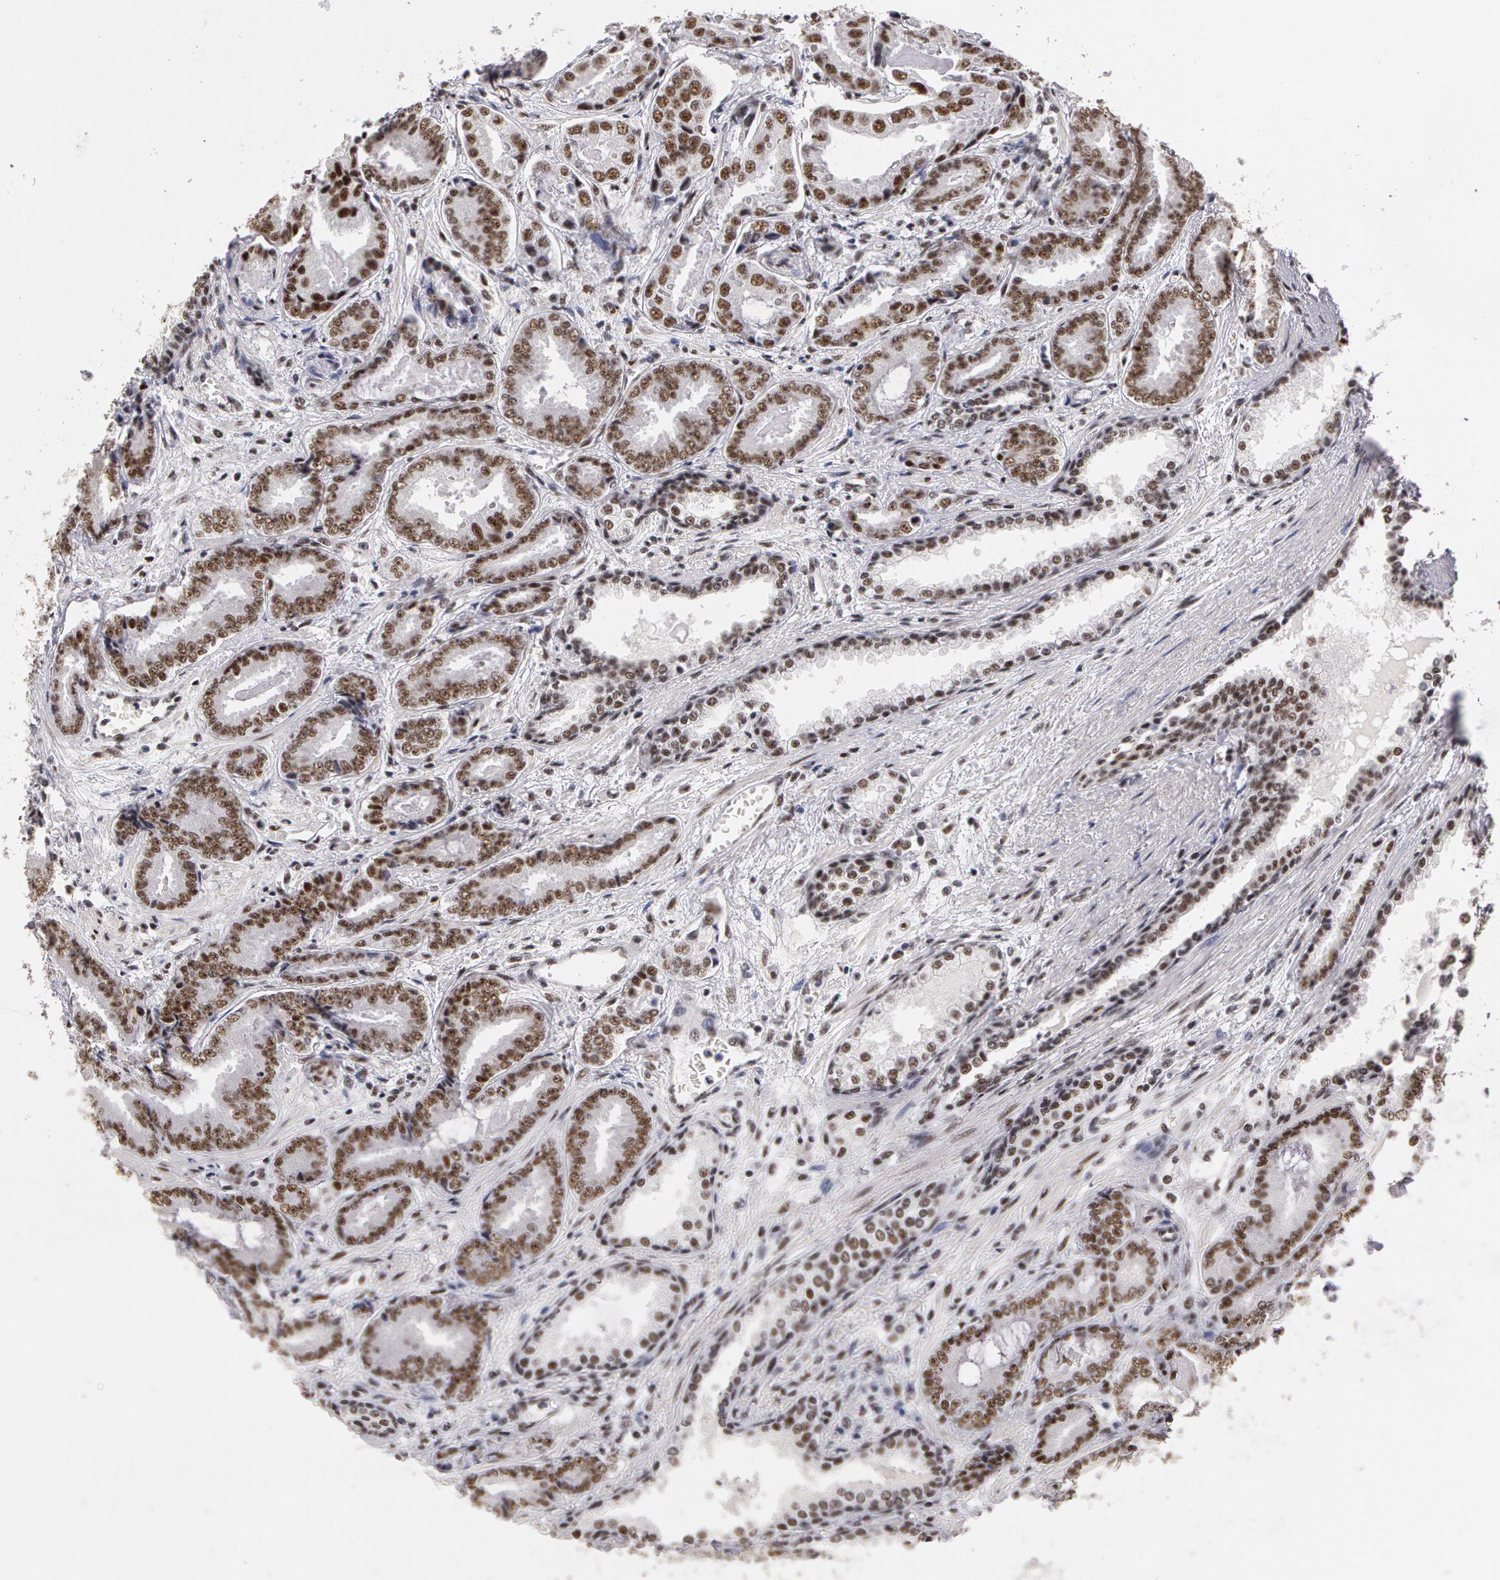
{"staining": {"intensity": "moderate", "quantity": ">75%", "location": "nuclear"}, "tissue": "prostate cancer", "cell_type": "Tumor cells", "image_type": "cancer", "snomed": [{"axis": "morphology", "description": "Adenocarcinoma, Low grade"}, {"axis": "topography", "description": "Prostate"}], "caption": "A brown stain highlights moderate nuclear expression of a protein in low-grade adenocarcinoma (prostate) tumor cells. (brown staining indicates protein expression, while blue staining denotes nuclei).", "gene": "PNN", "patient": {"sex": "male", "age": 65}}